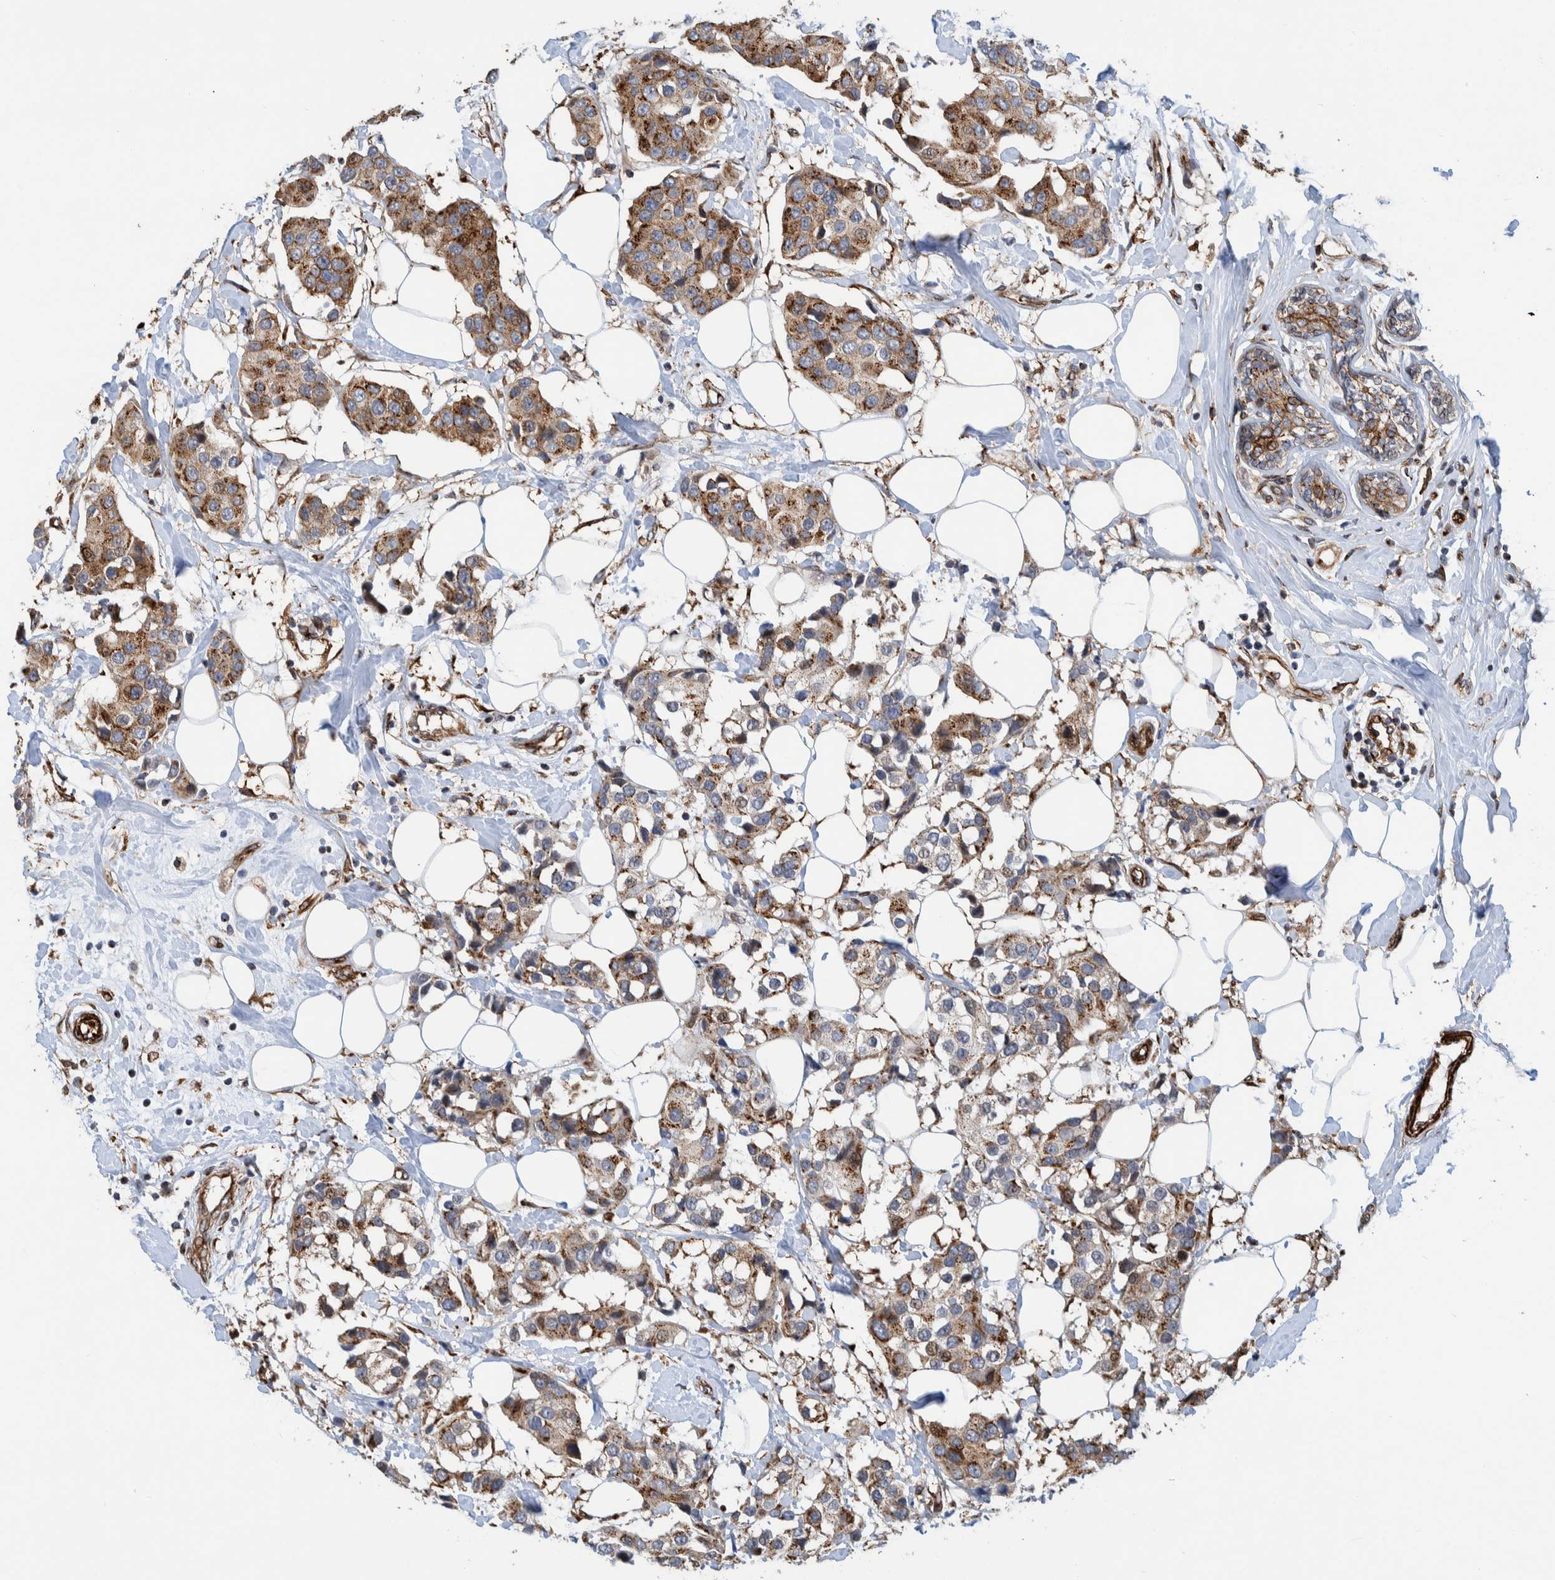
{"staining": {"intensity": "moderate", "quantity": ">75%", "location": "cytoplasmic/membranous"}, "tissue": "breast cancer", "cell_type": "Tumor cells", "image_type": "cancer", "snomed": [{"axis": "morphology", "description": "Normal tissue, NOS"}, {"axis": "morphology", "description": "Duct carcinoma"}, {"axis": "topography", "description": "Breast"}], "caption": "Immunohistochemistry (IHC) of human infiltrating ductal carcinoma (breast) demonstrates medium levels of moderate cytoplasmic/membranous staining in approximately >75% of tumor cells.", "gene": "CCDC57", "patient": {"sex": "female", "age": 39}}